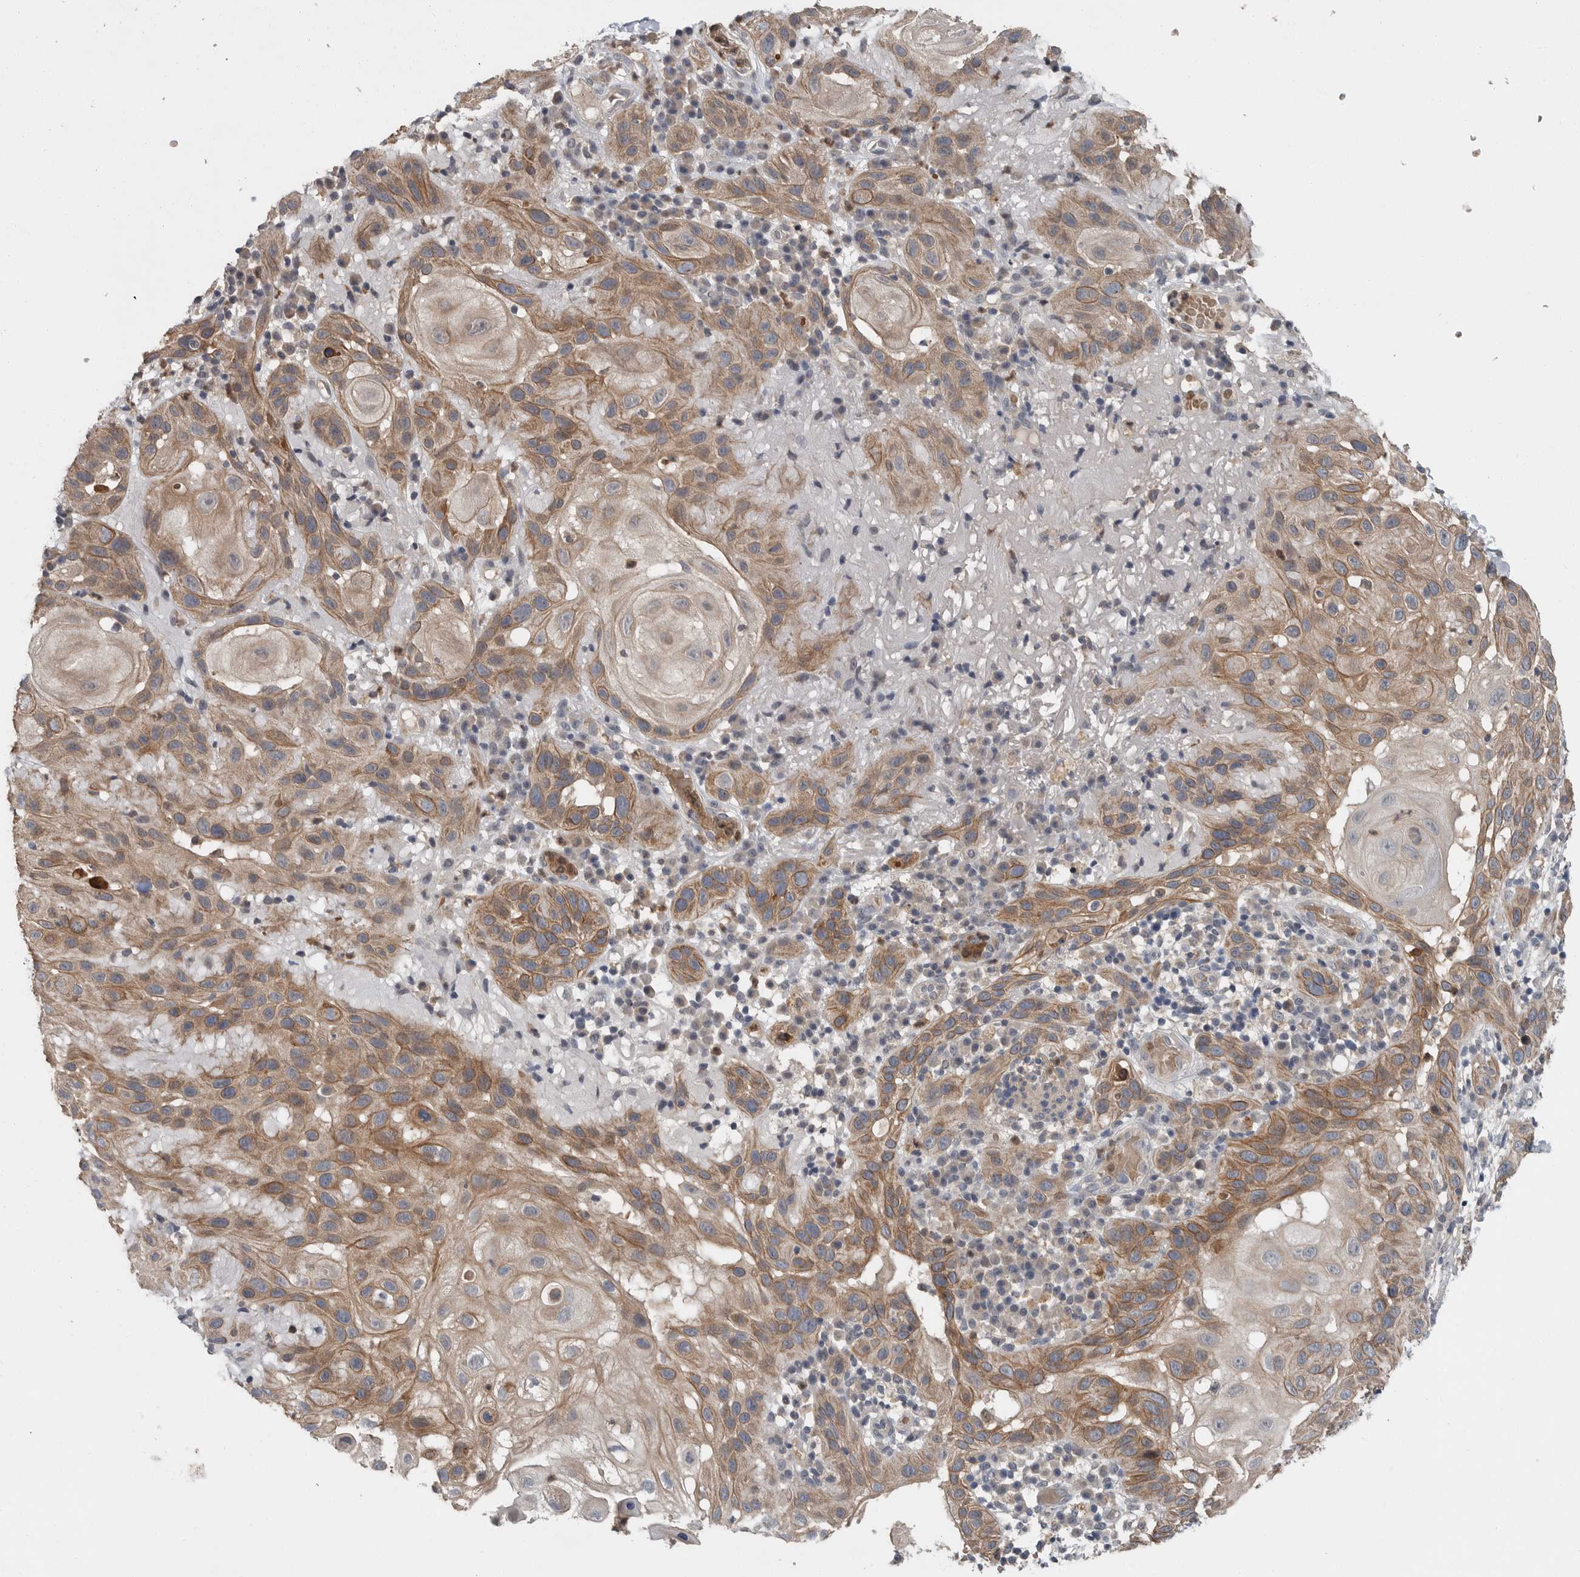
{"staining": {"intensity": "moderate", "quantity": "25%-75%", "location": "cytoplasmic/membranous"}, "tissue": "skin cancer", "cell_type": "Tumor cells", "image_type": "cancer", "snomed": [{"axis": "morphology", "description": "Normal tissue, NOS"}, {"axis": "morphology", "description": "Squamous cell carcinoma, NOS"}, {"axis": "topography", "description": "Skin"}], "caption": "Immunohistochemistry of human skin cancer reveals medium levels of moderate cytoplasmic/membranous staining in approximately 25%-75% of tumor cells.", "gene": "SCP2", "patient": {"sex": "female", "age": 96}}